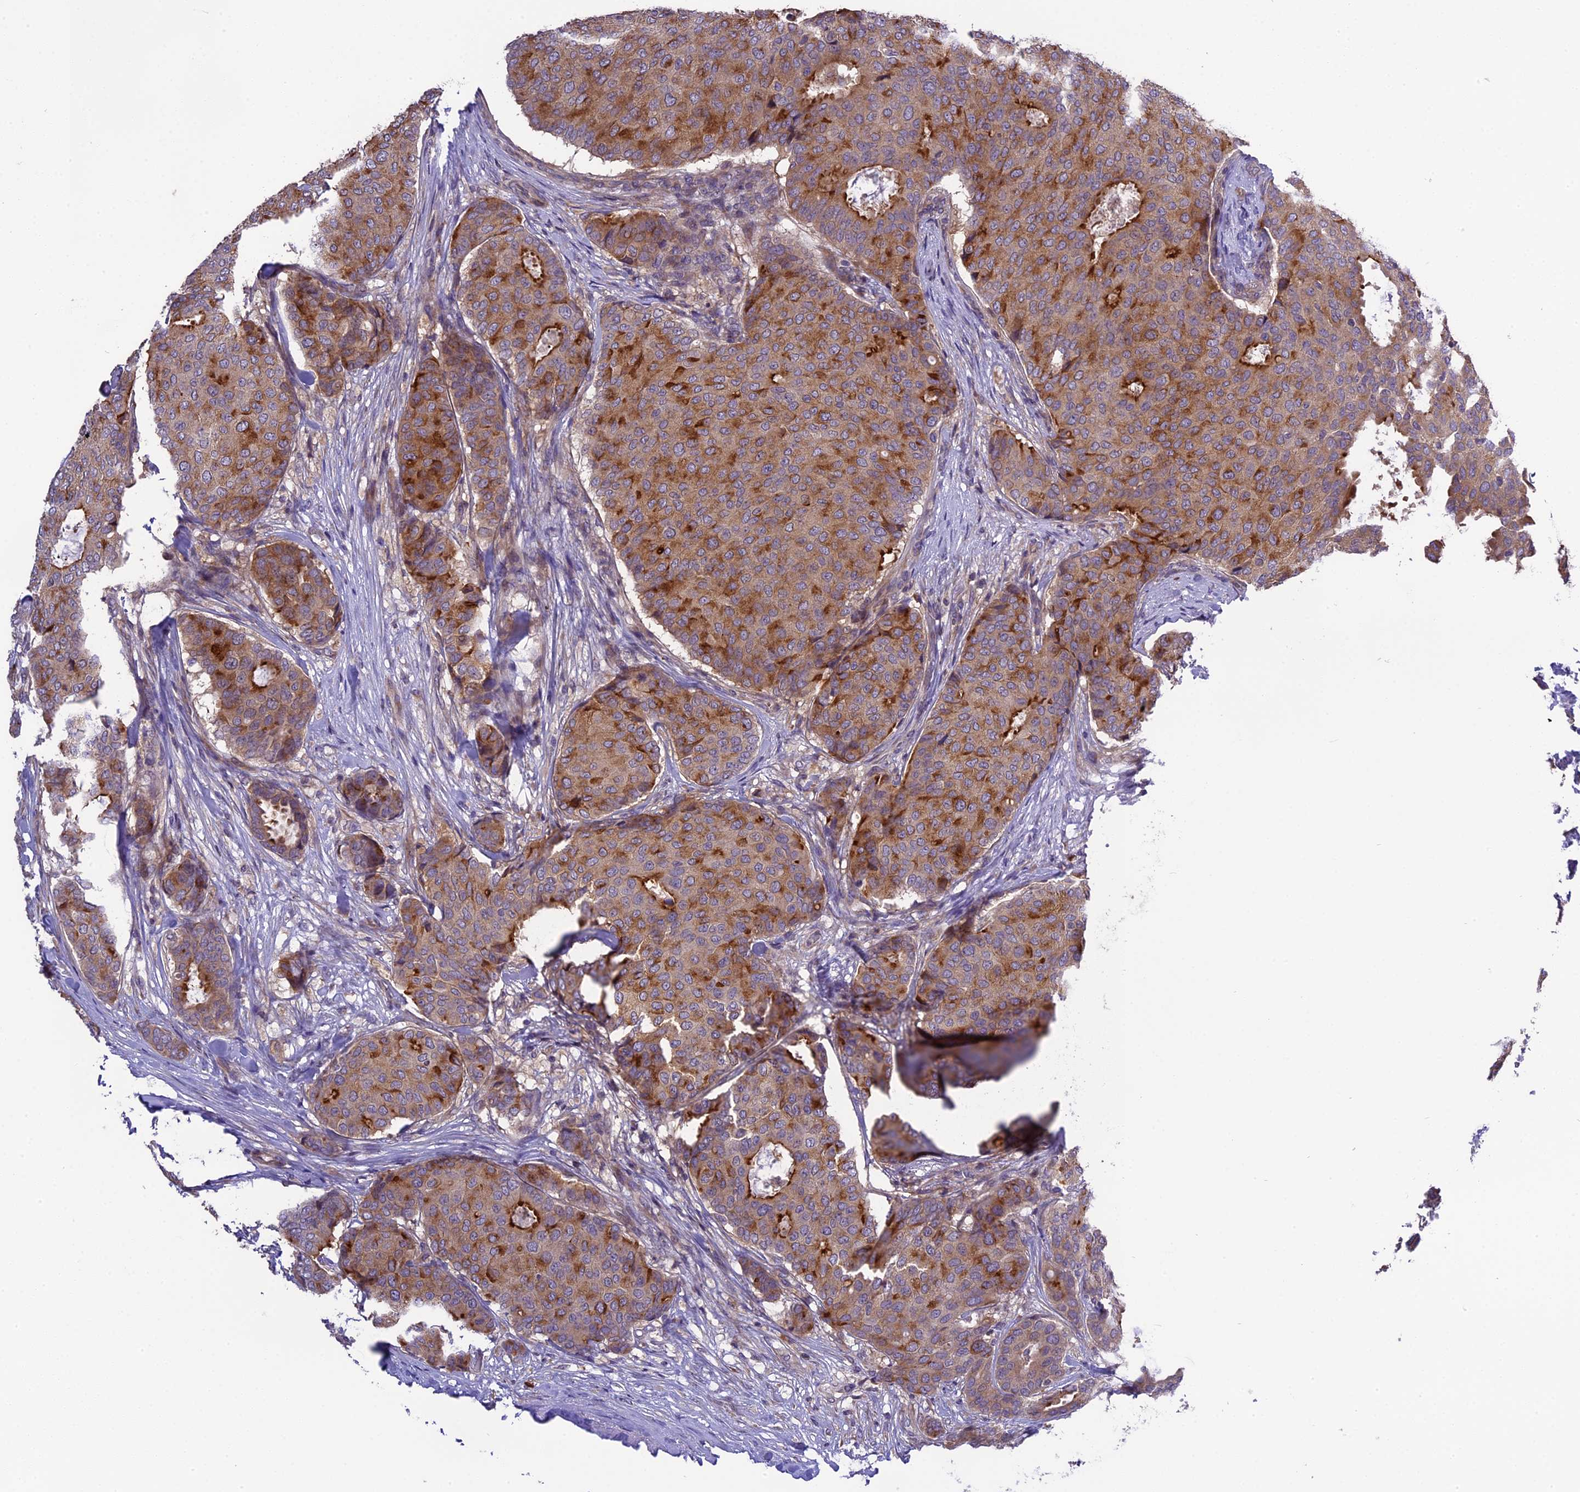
{"staining": {"intensity": "strong", "quantity": "25%-75%", "location": "cytoplasmic/membranous"}, "tissue": "breast cancer", "cell_type": "Tumor cells", "image_type": "cancer", "snomed": [{"axis": "morphology", "description": "Duct carcinoma"}, {"axis": "topography", "description": "Breast"}], "caption": "The image reveals a brown stain indicating the presence of a protein in the cytoplasmic/membranous of tumor cells in breast cancer (invasive ductal carcinoma).", "gene": "ABCC10", "patient": {"sex": "female", "age": 75}}